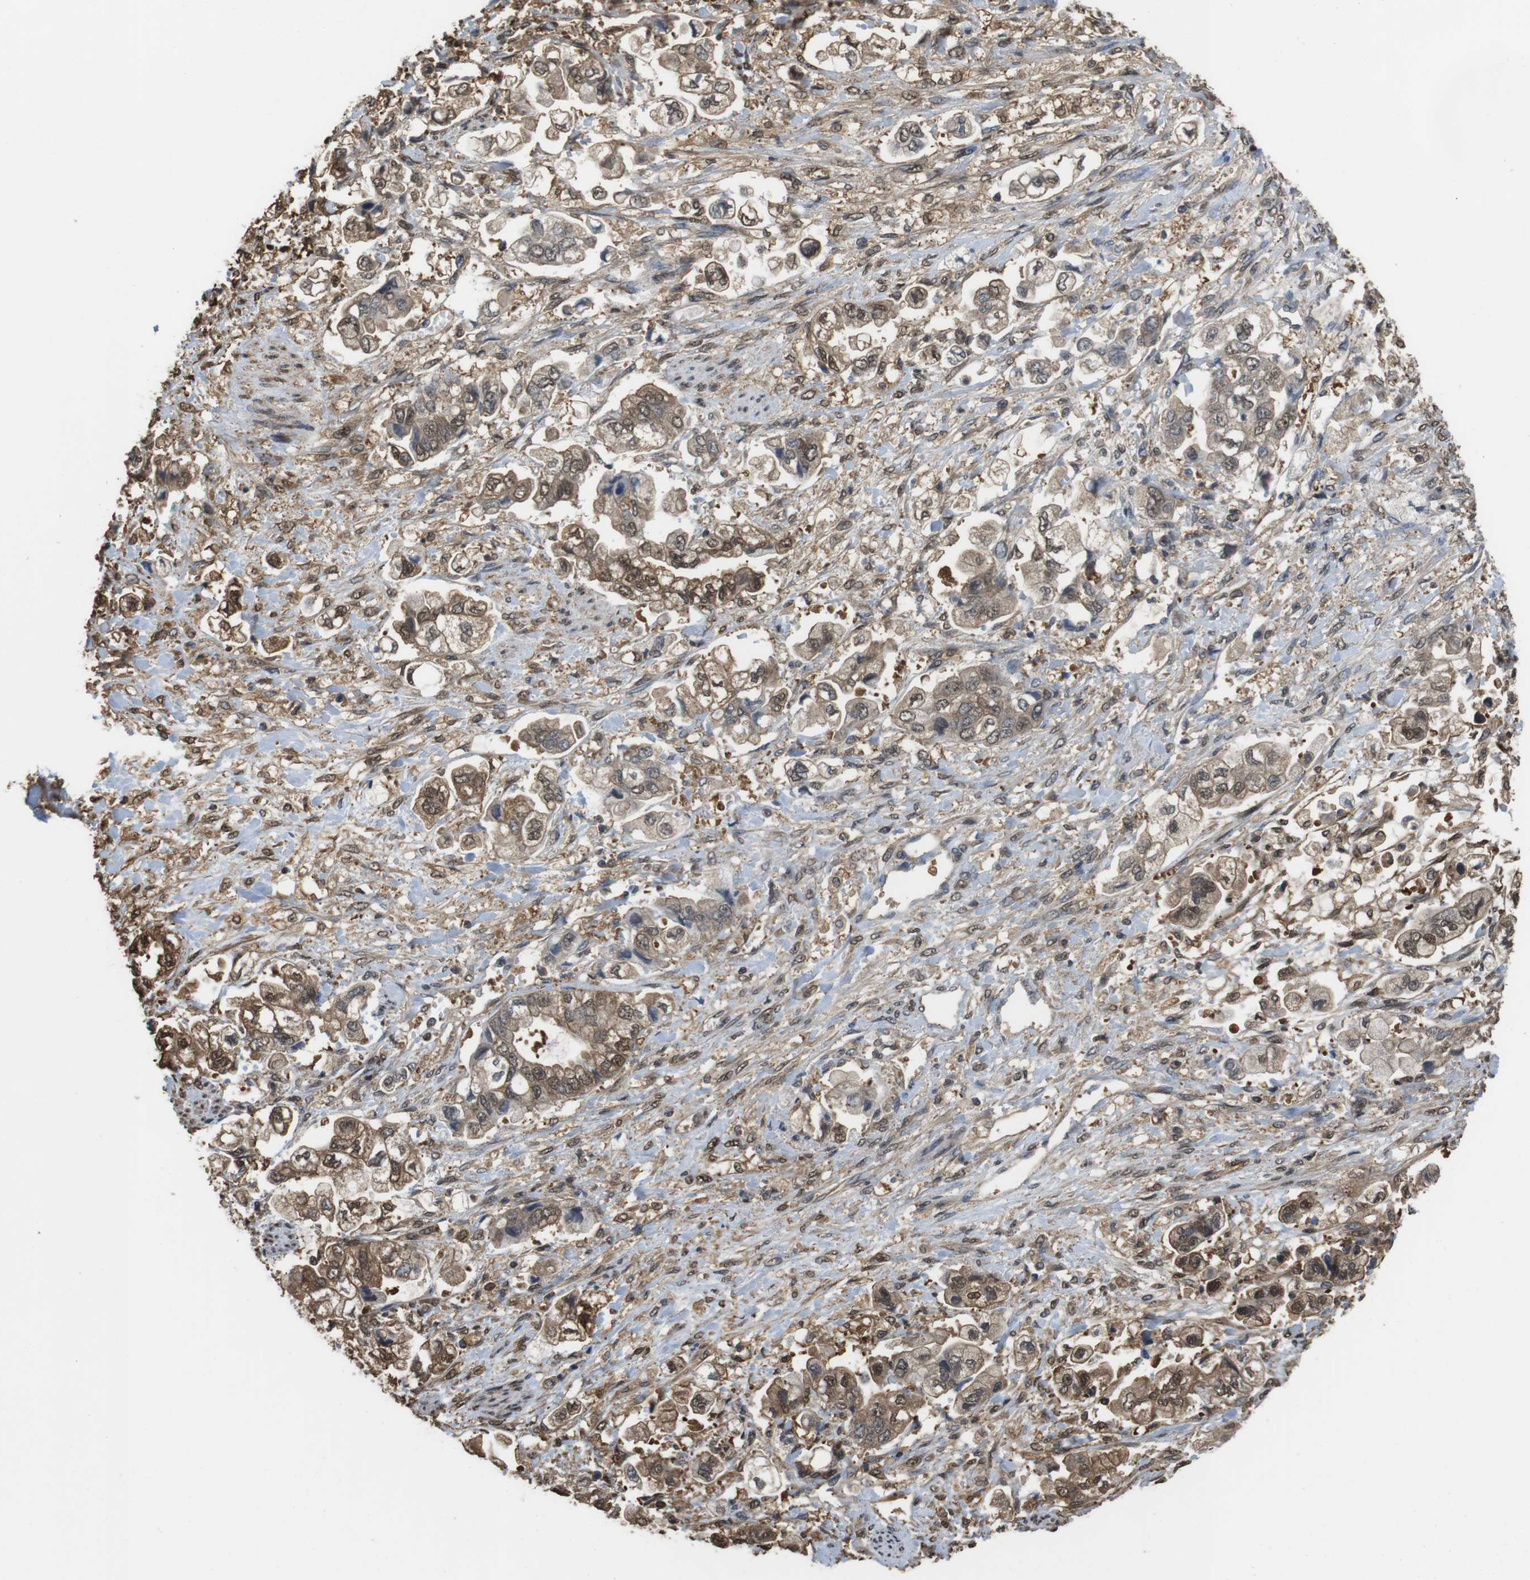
{"staining": {"intensity": "moderate", "quantity": ">75%", "location": "cytoplasmic/membranous,nuclear"}, "tissue": "stomach cancer", "cell_type": "Tumor cells", "image_type": "cancer", "snomed": [{"axis": "morphology", "description": "Normal tissue, NOS"}, {"axis": "morphology", "description": "Adenocarcinoma, NOS"}, {"axis": "topography", "description": "Stomach"}], "caption": "Brown immunohistochemical staining in human stomach cancer demonstrates moderate cytoplasmic/membranous and nuclear staining in about >75% of tumor cells. The staining is performed using DAB brown chromogen to label protein expression. The nuclei are counter-stained blue using hematoxylin.", "gene": "LDHA", "patient": {"sex": "male", "age": 62}}